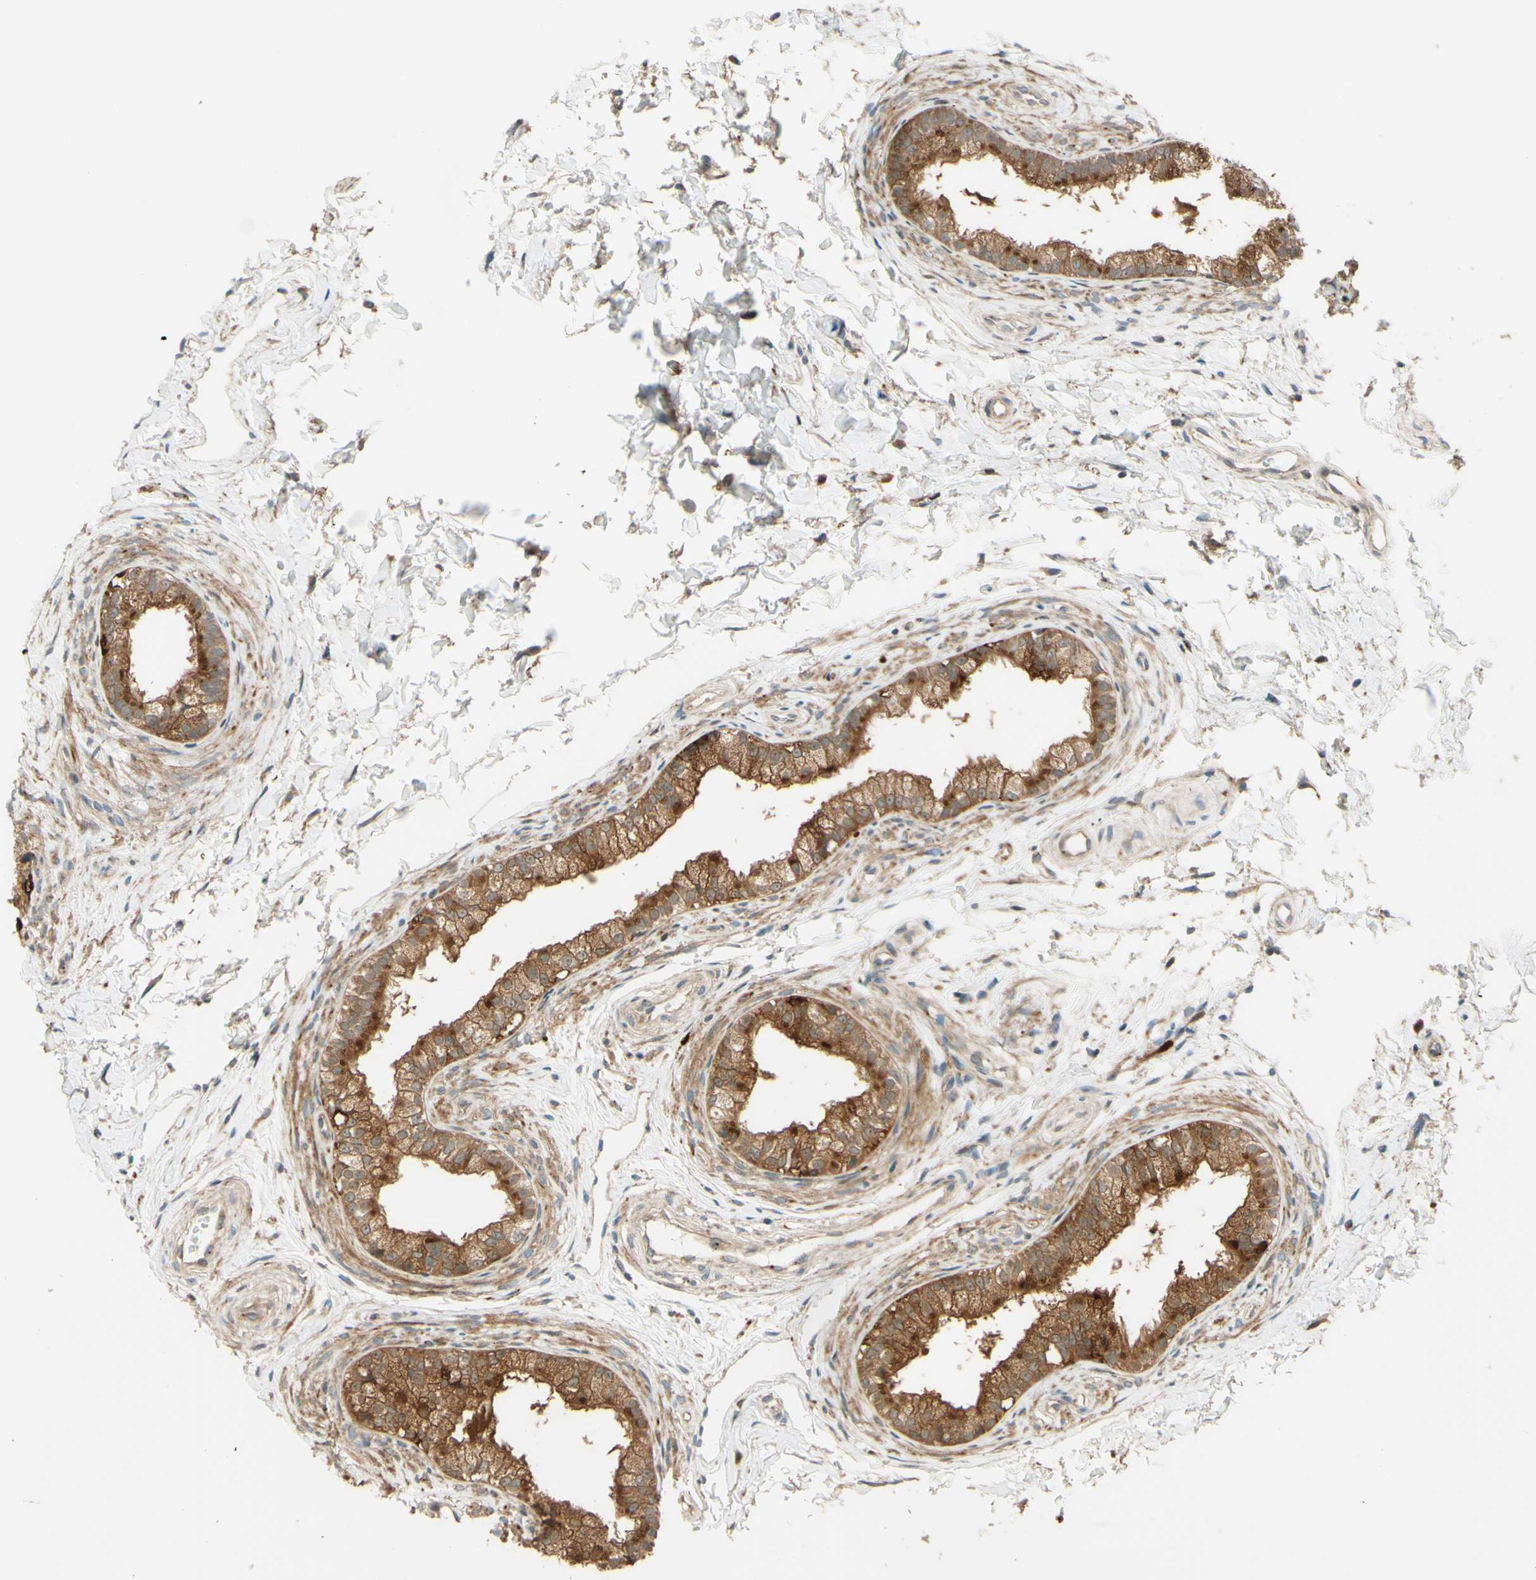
{"staining": {"intensity": "moderate", "quantity": ">75%", "location": "cytoplasmic/membranous"}, "tissue": "epididymis", "cell_type": "Glandular cells", "image_type": "normal", "snomed": [{"axis": "morphology", "description": "Normal tissue, NOS"}, {"axis": "topography", "description": "Epididymis"}], "caption": "Brown immunohistochemical staining in benign epididymis exhibits moderate cytoplasmic/membranous staining in approximately >75% of glandular cells.", "gene": "RNF19A", "patient": {"sex": "male", "age": 56}}